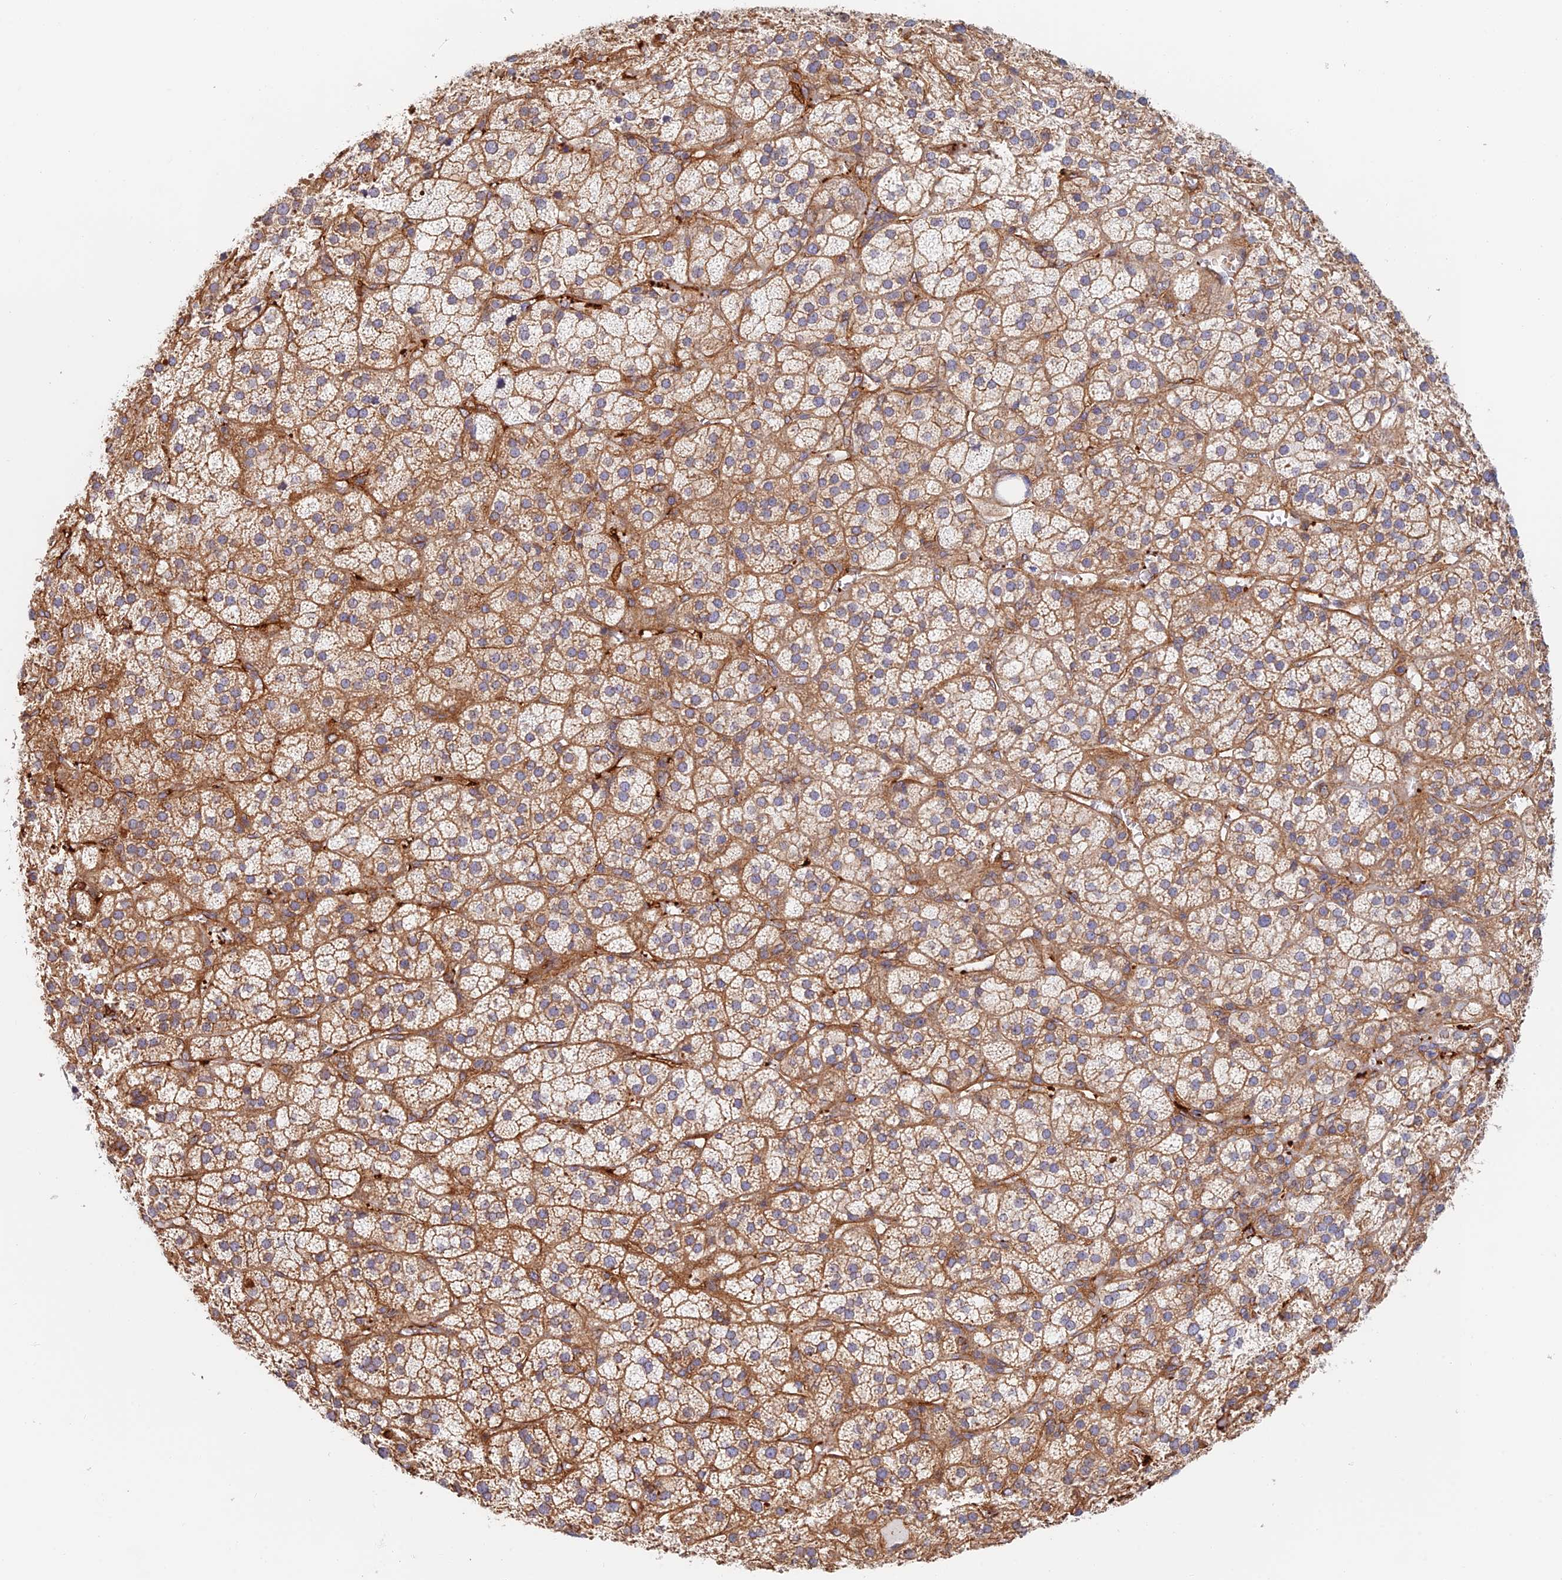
{"staining": {"intensity": "moderate", "quantity": ">75%", "location": "cytoplasmic/membranous"}, "tissue": "adrenal gland", "cell_type": "Glandular cells", "image_type": "normal", "snomed": [{"axis": "morphology", "description": "Normal tissue, NOS"}, {"axis": "topography", "description": "Adrenal gland"}], "caption": "Immunohistochemistry (IHC) staining of benign adrenal gland, which reveals medium levels of moderate cytoplasmic/membranous expression in about >75% of glandular cells indicating moderate cytoplasmic/membranous protein positivity. The staining was performed using DAB (brown) for protein detection and nuclei were counterstained in hematoxylin (blue).", "gene": "PAK4", "patient": {"sex": "female", "age": 70}}